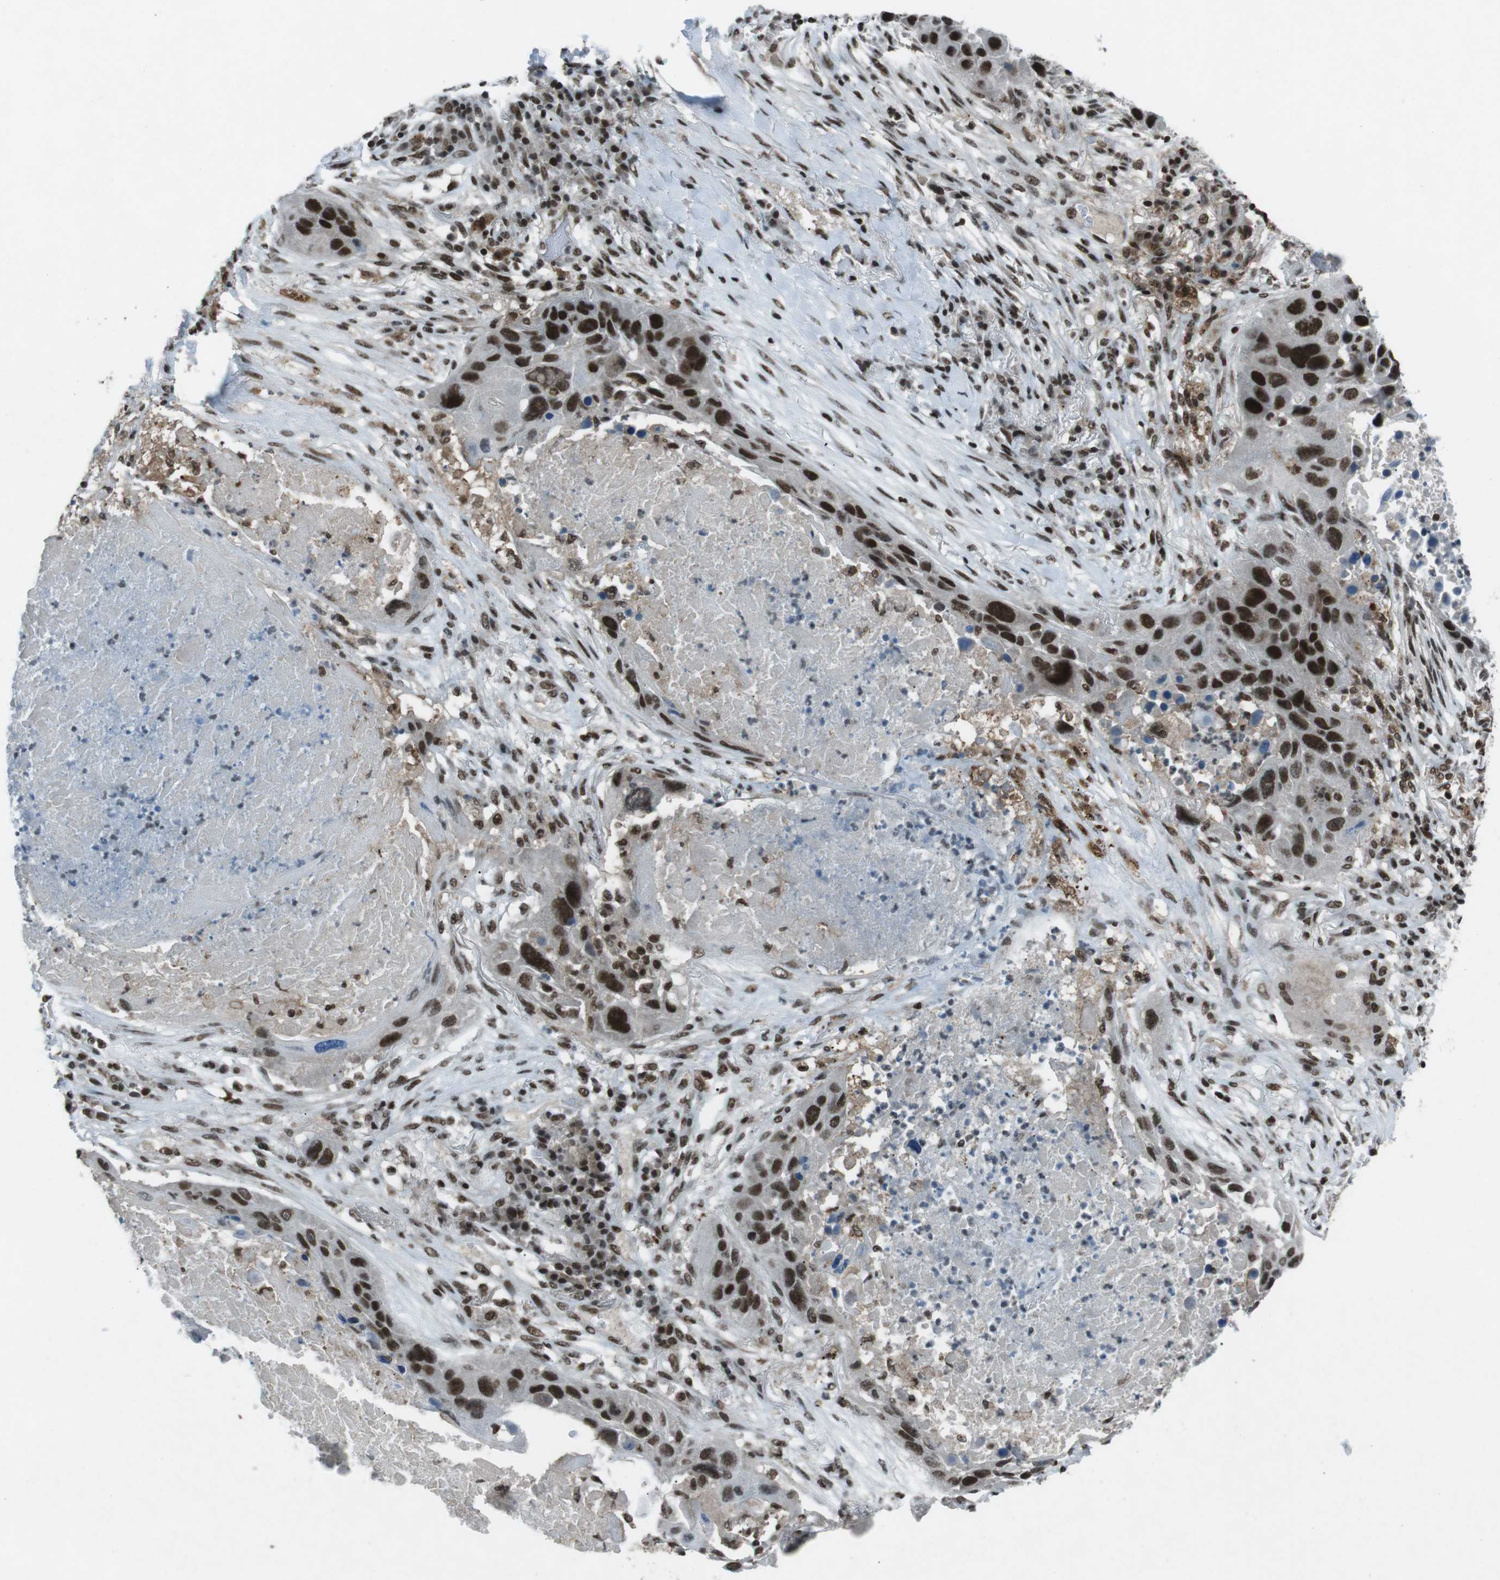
{"staining": {"intensity": "strong", "quantity": ">75%", "location": "nuclear"}, "tissue": "lung cancer", "cell_type": "Tumor cells", "image_type": "cancer", "snomed": [{"axis": "morphology", "description": "Squamous cell carcinoma, NOS"}, {"axis": "topography", "description": "Lung"}], "caption": "Lung cancer tissue displays strong nuclear positivity in approximately >75% of tumor cells, visualized by immunohistochemistry. The protein is shown in brown color, while the nuclei are stained blue.", "gene": "TAF1", "patient": {"sex": "male", "age": 57}}